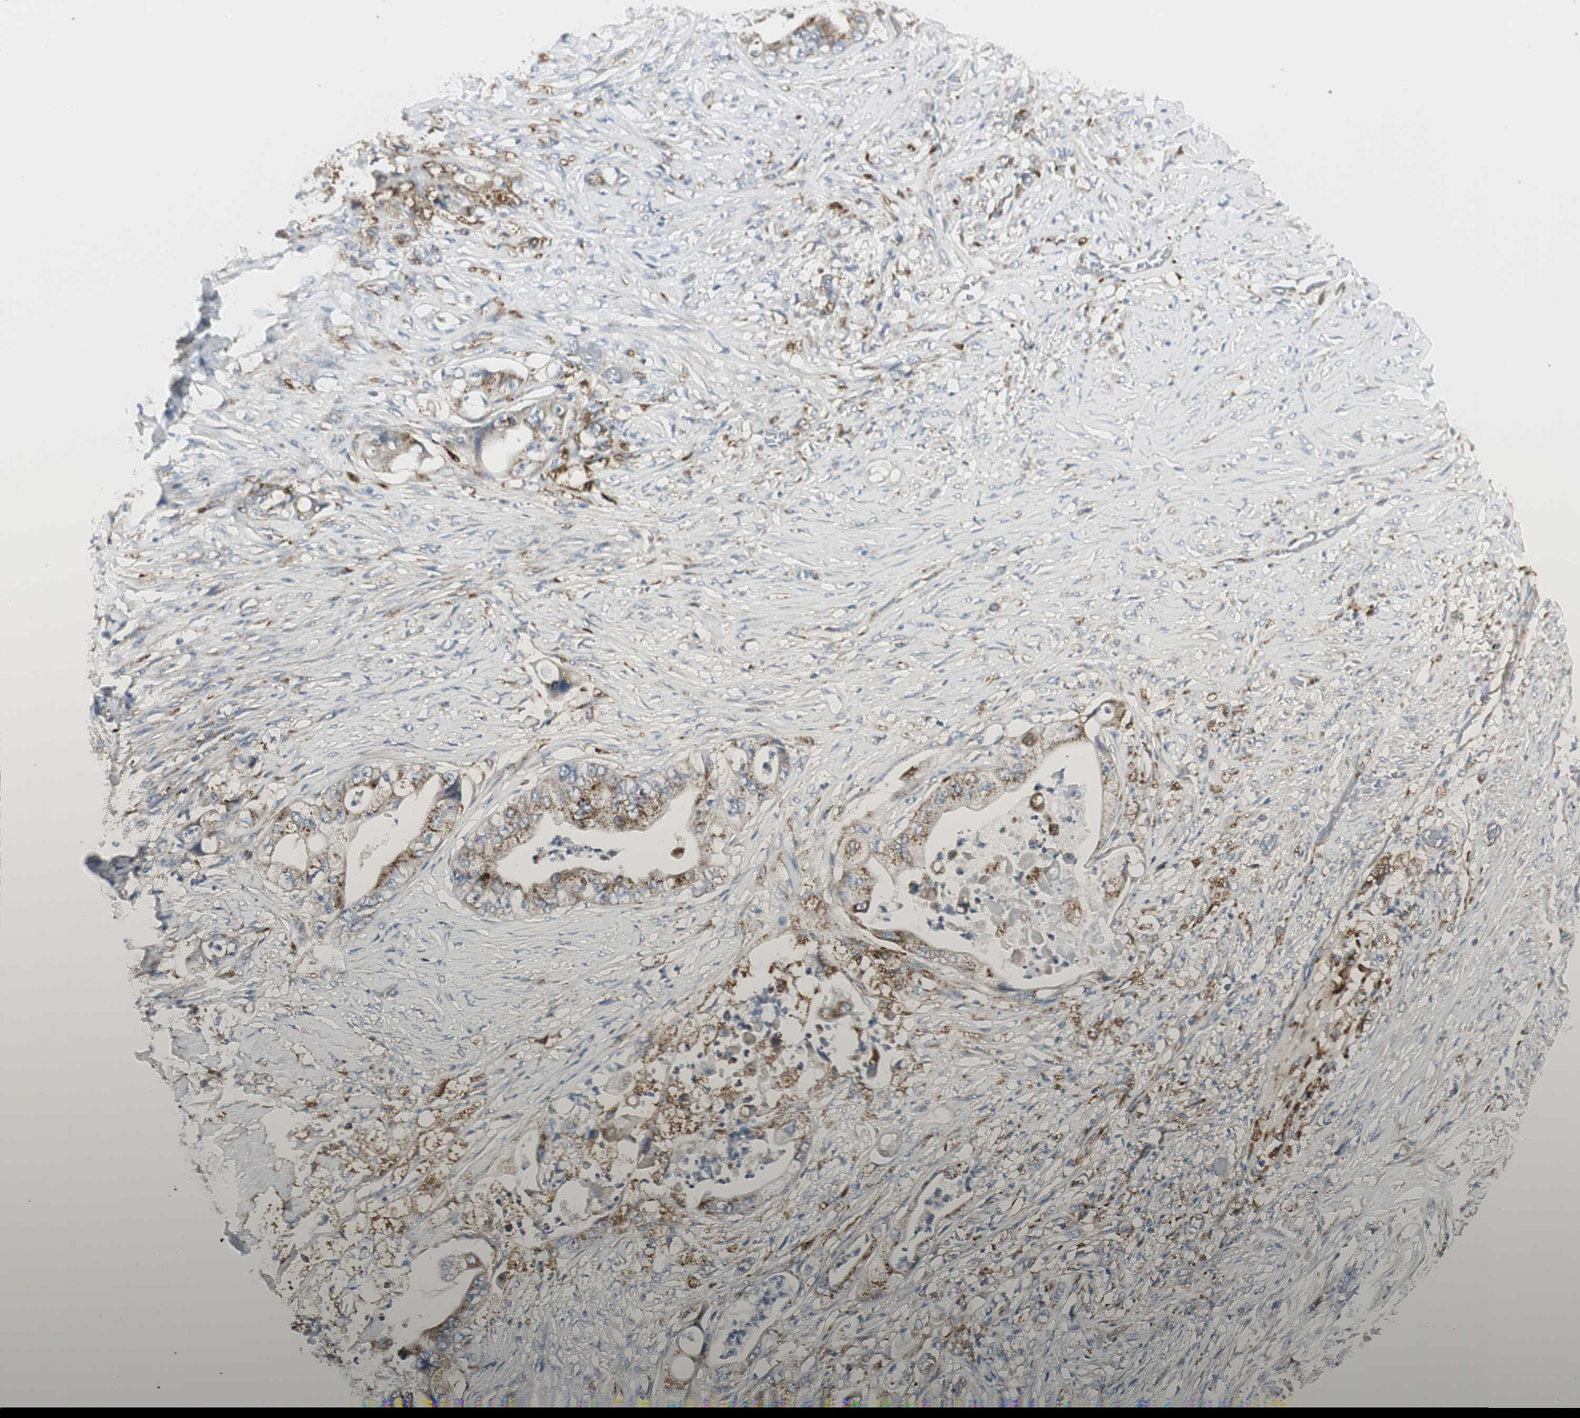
{"staining": {"intensity": "moderate", "quantity": "25%-75%", "location": "cytoplasmic/membranous"}, "tissue": "stomach cancer", "cell_type": "Tumor cells", "image_type": "cancer", "snomed": [{"axis": "morphology", "description": "Adenocarcinoma, NOS"}, {"axis": "topography", "description": "Stomach"}], "caption": "Tumor cells reveal moderate cytoplasmic/membranous positivity in approximately 25%-75% of cells in stomach adenocarcinoma.", "gene": "ATP6V1B2", "patient": {"sex": "female", "age": 73}}